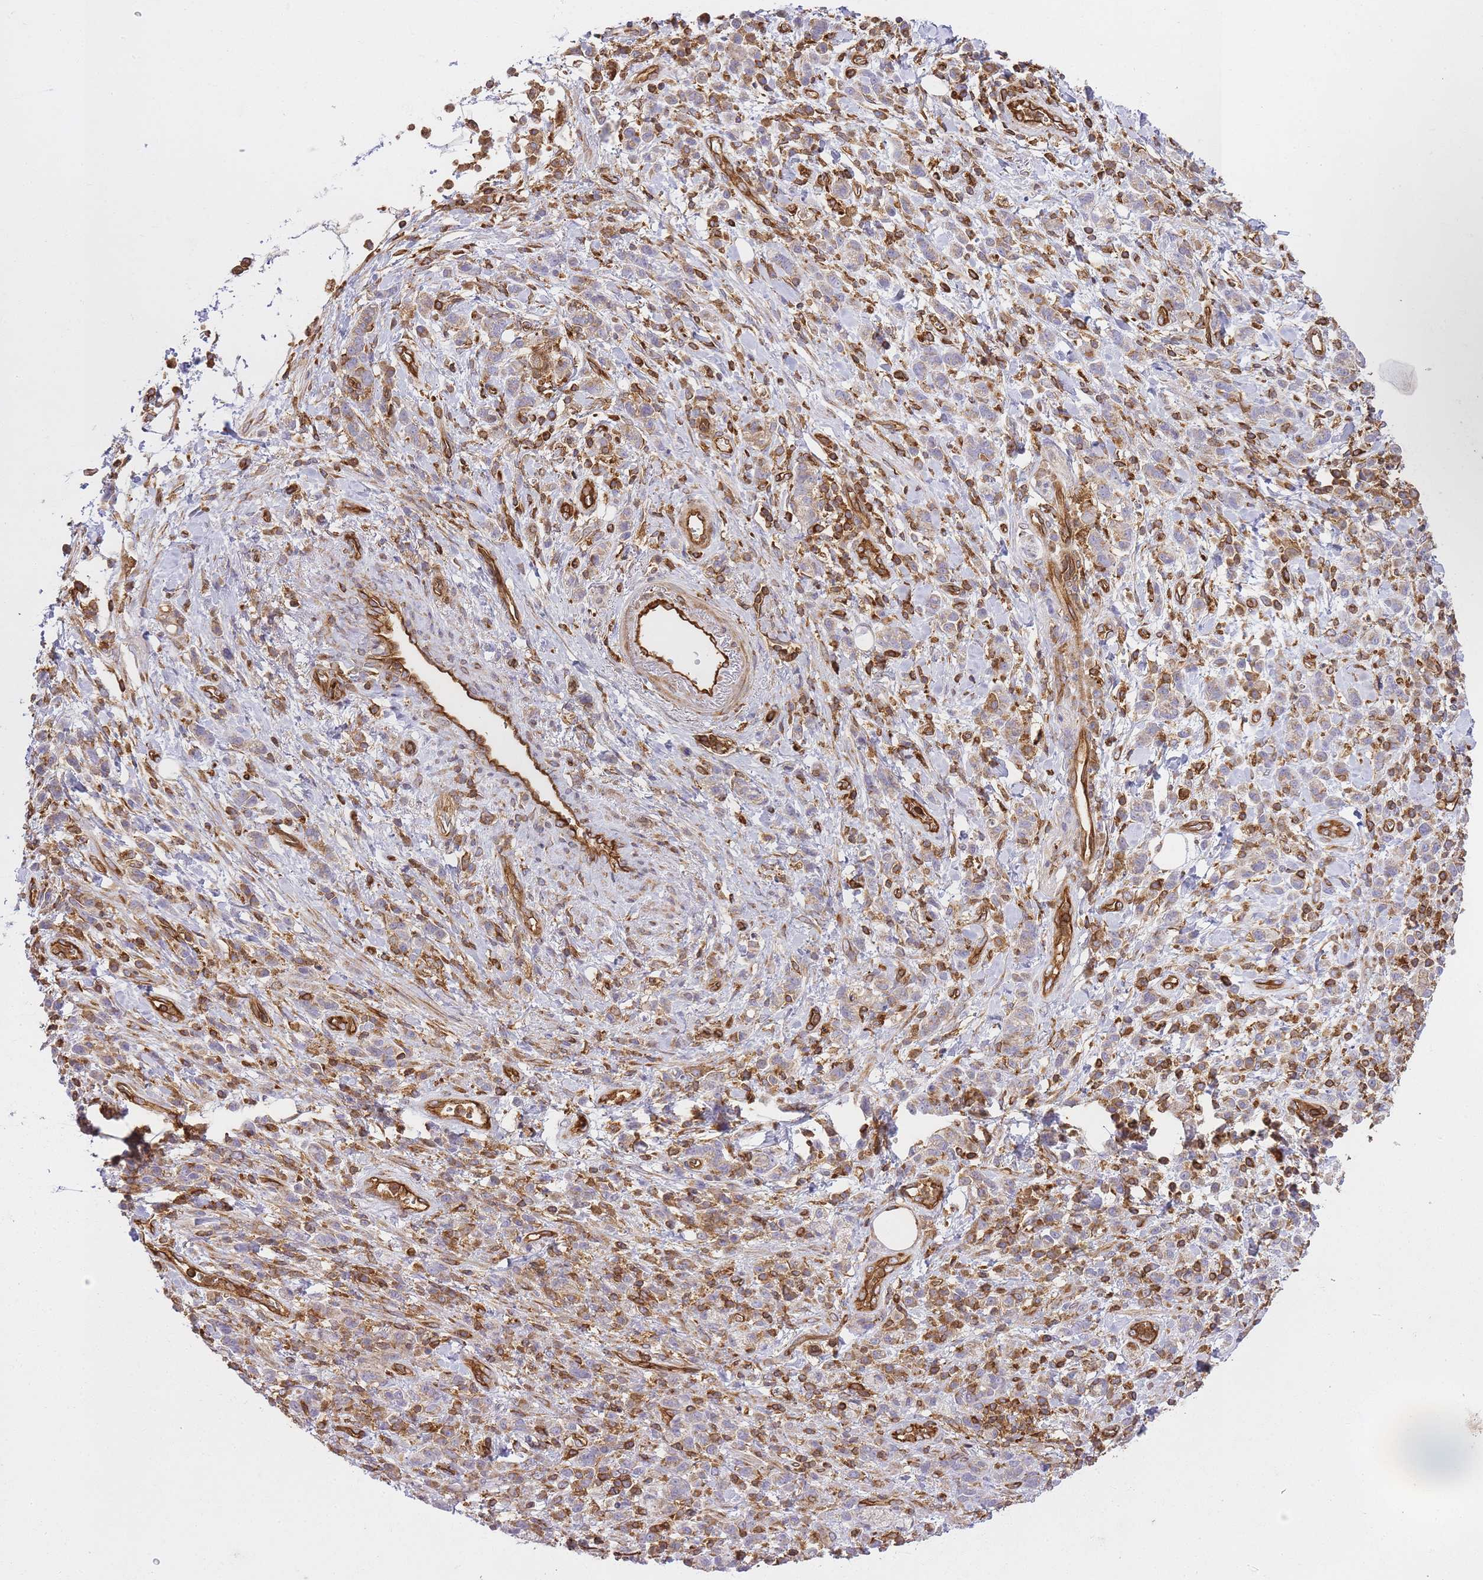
{"staining": {"intensity": "weak", "quantity": "25%-75%", "location": "cytoplasmic/membranous"}, "tissue": "stomach cancer", "cell_type": "Tumor cells", "image_type": "cancer", "snomed": [{"axis": "morphology", "description": "Adenocarcinoma, NOS"}, {"axis": "topography", "description": "Stomach"}], "caption": "Human stomach cancer (adenocarcinoma) stained with a protein marker reveals weak staining in tumor cells.", "gene": "MSN", "patient": {"sex": "male", "age": 77}}